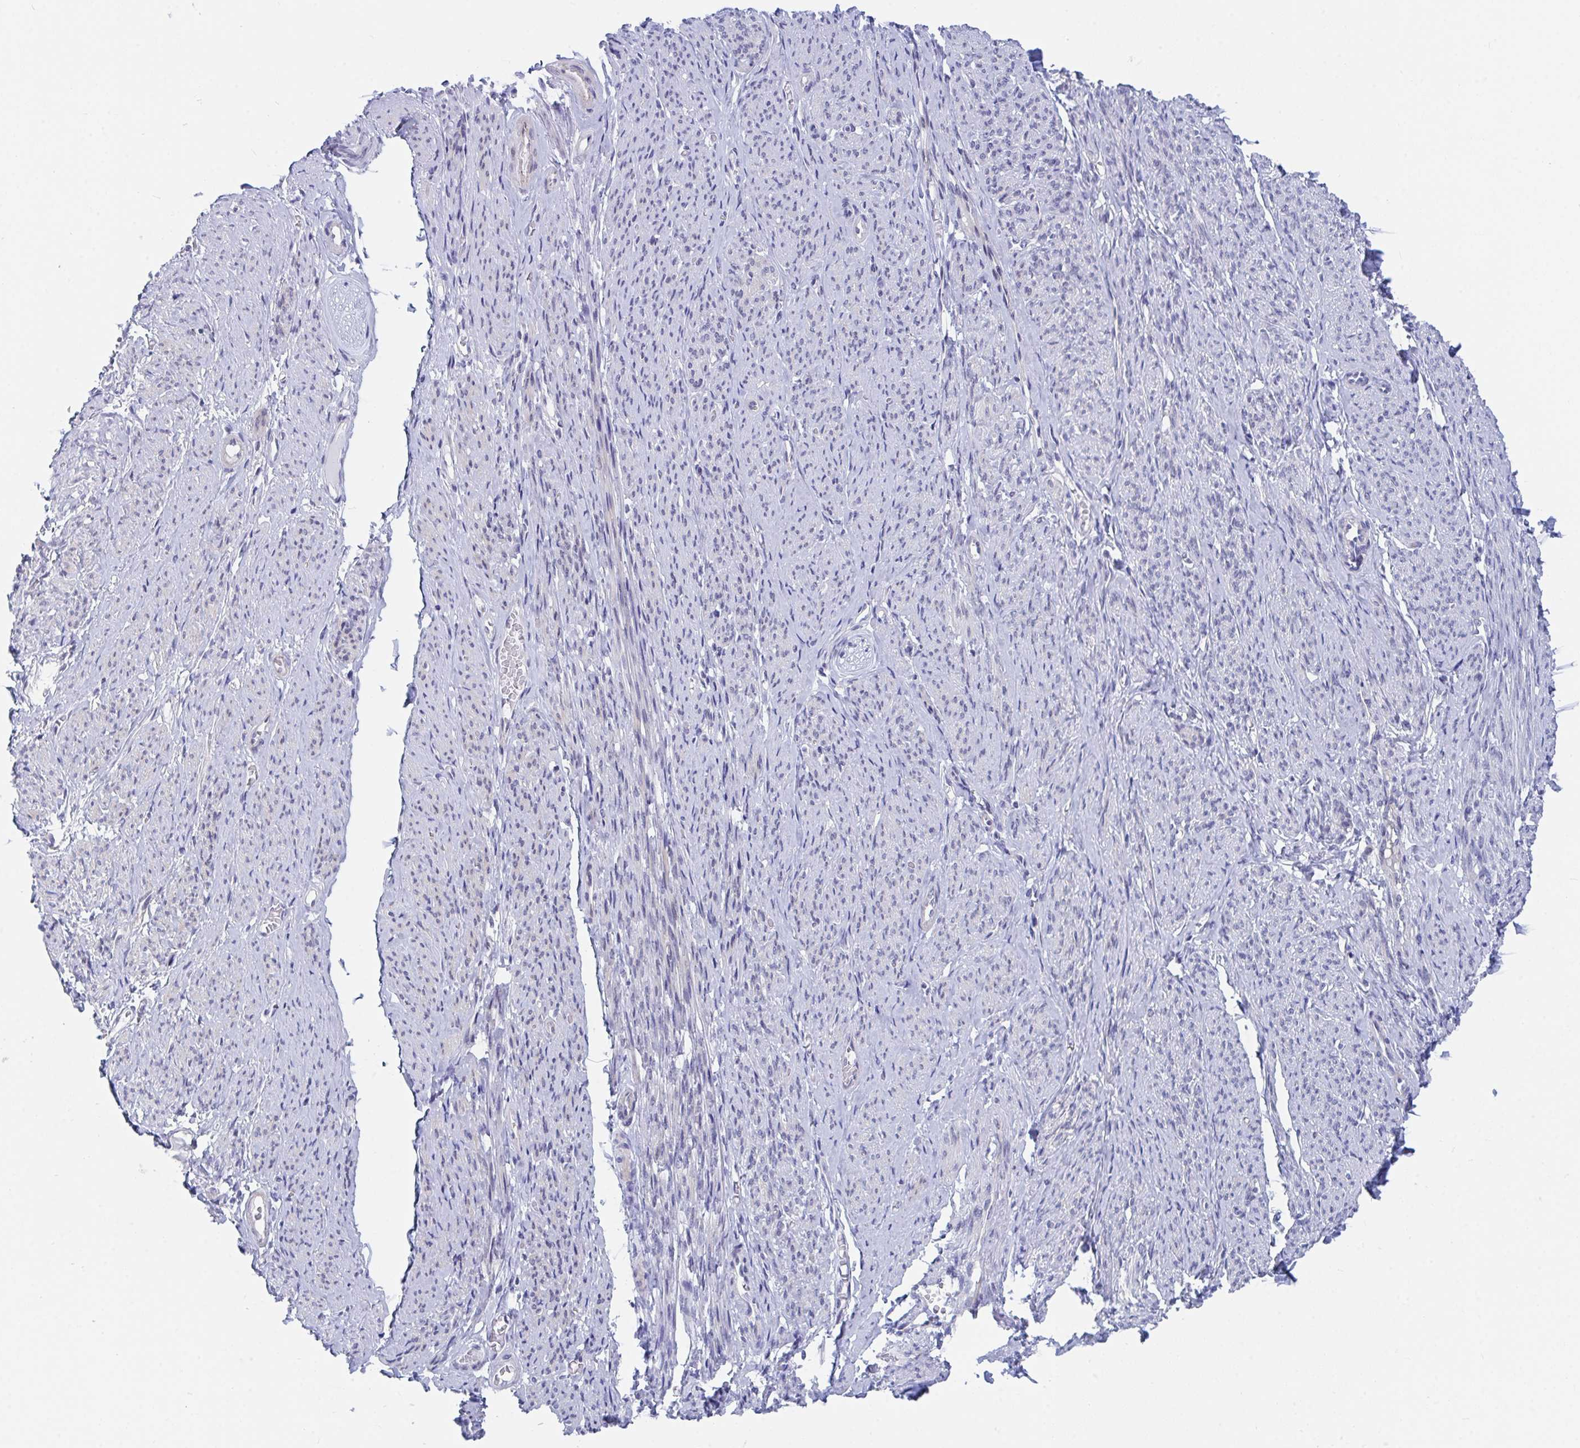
{"staining": {"intensity": "weak", "quantity": "25%-75%", "location": "cytoplasmic/membranous,nuclear"}, "tissue": "smooth muscle", "cell_type": "Smooth muscle cells", "image_type": "normal", "snomed": [{"axis": "morphology", "description": "Normal tissue, NOS"}, {"axis": "topography", "description": "Smooth muscle"}], "caption": "Weak cytoplasmic/membranous,nuclear expression for a protein is appreciated in approximately 25%-75% of smooth muscle cells of unremarkable smooth muscle using immunohistochemistry.", "gene": "DAOA", "patient": {"sex": "female", "age": 65}}